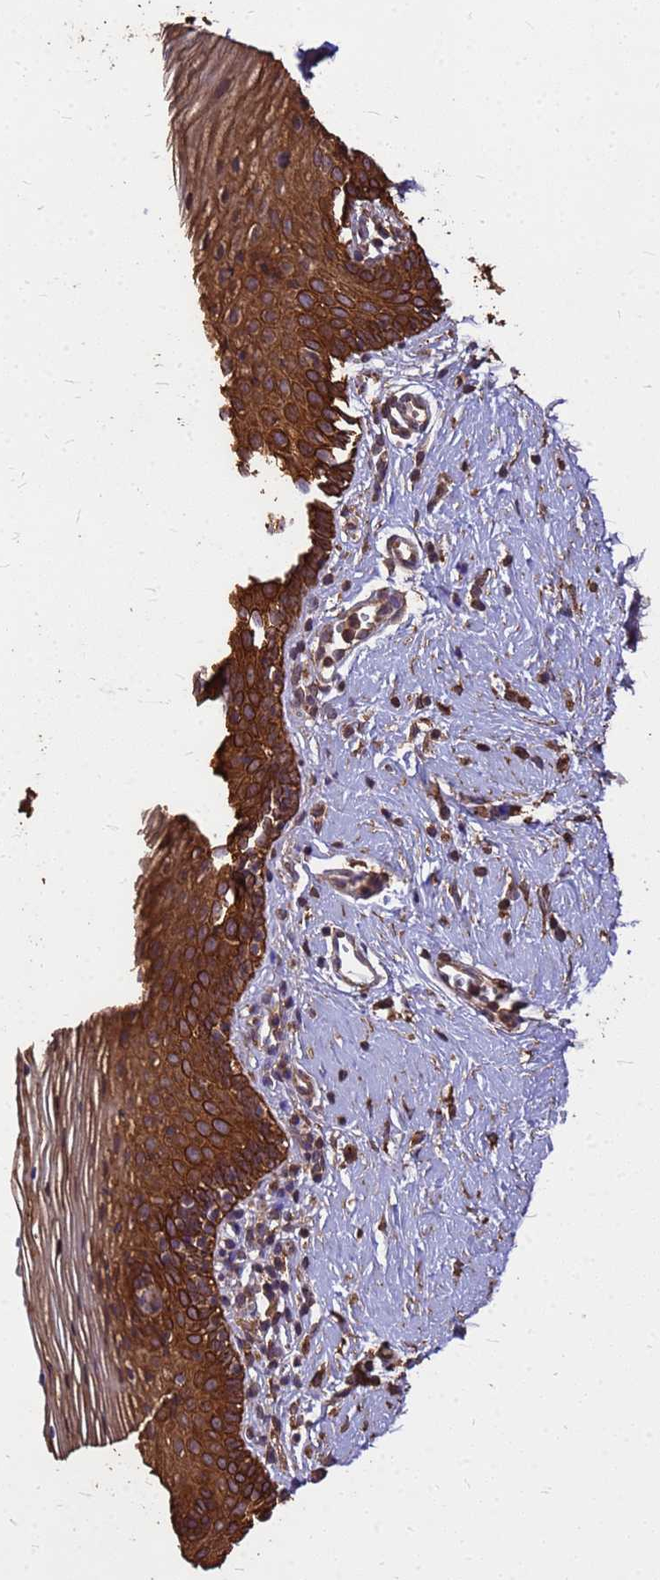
{"staining": {"intensity": "strong", "quantity": ">75%", "location": "cytoplasmic/membranous"}, "tissue": "vagina", "cell_type": "Squamous epithelial cells", "image_type": "normal", "snomed": [{"axis": "morphology", "description": "Normal tissue, NOS"}, {"axis": "topography", "description": "Vagina"}], "caption": "Immunohistochemistry (IHC) micrograph of unremarkable vagina stained for a protein (brown), which displays high levels of strong cytoplasmic/membranous staining in about >75% of squamous epithelial cells.", "gene": "ZNF618", "patient": {"sex": "female", "age": 32}}